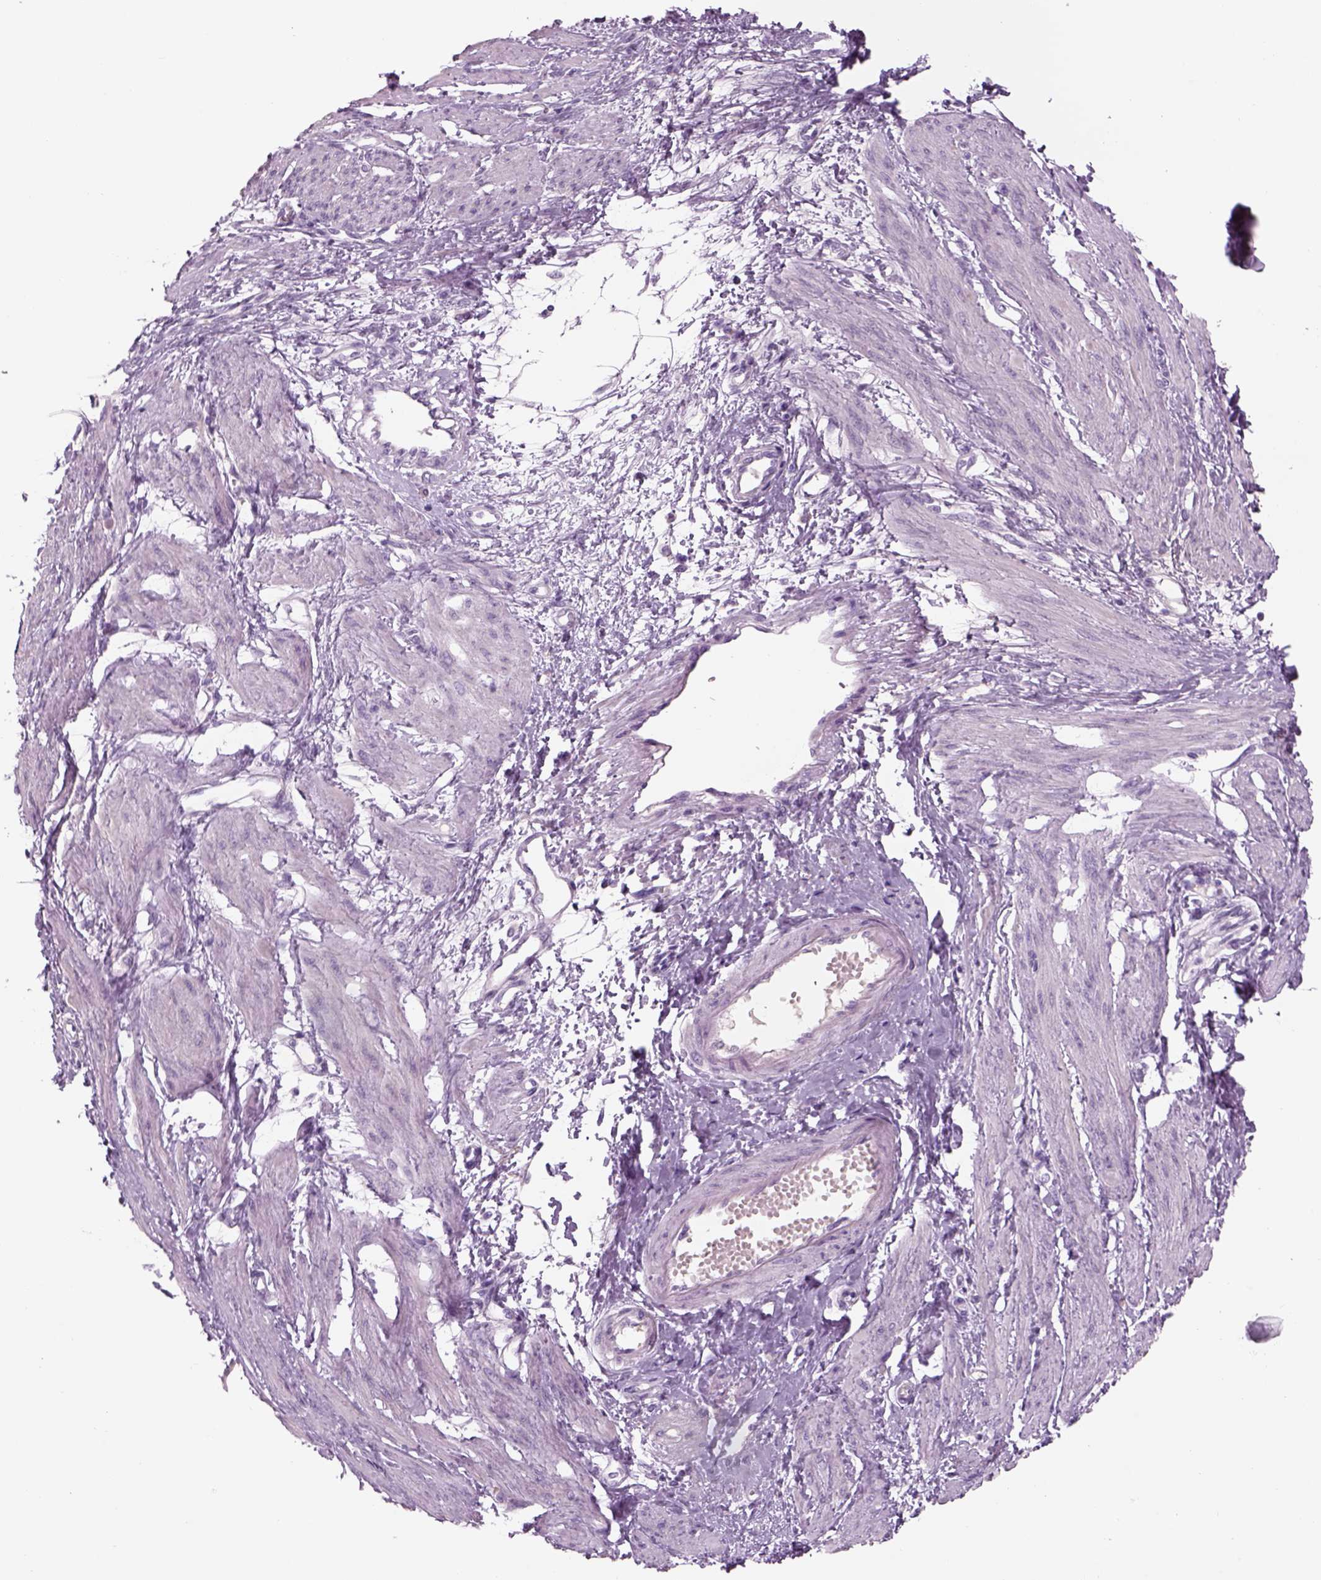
{"staining": {"intensity": "negative", "quantity": "none", "location": "none"}, "tissue": "smooth muscle", "cell_type": "Smooth muscle cells", "image_type": "normal", "snomed": [{"axis": "morphology", "description": "Normal tissue, NOS"}, {"axis": "topography", "description": "Smooth muscle"}, {"axis": "topography", "description": "Uterus"}], "caption": "High magnification brightfield microscopy of unremarkable smooth muscle stained with DAB (brown) and counterstained with hematoxylin (blue): smooth muscle cells show no significant positivity. (DAB (3,3'-diaminobenzidine) immunohistochemistry (IHC) with hematoxylin counter stain).", "gene": "GAS2L2", "patient": {"sex": "female", "age": 39}}